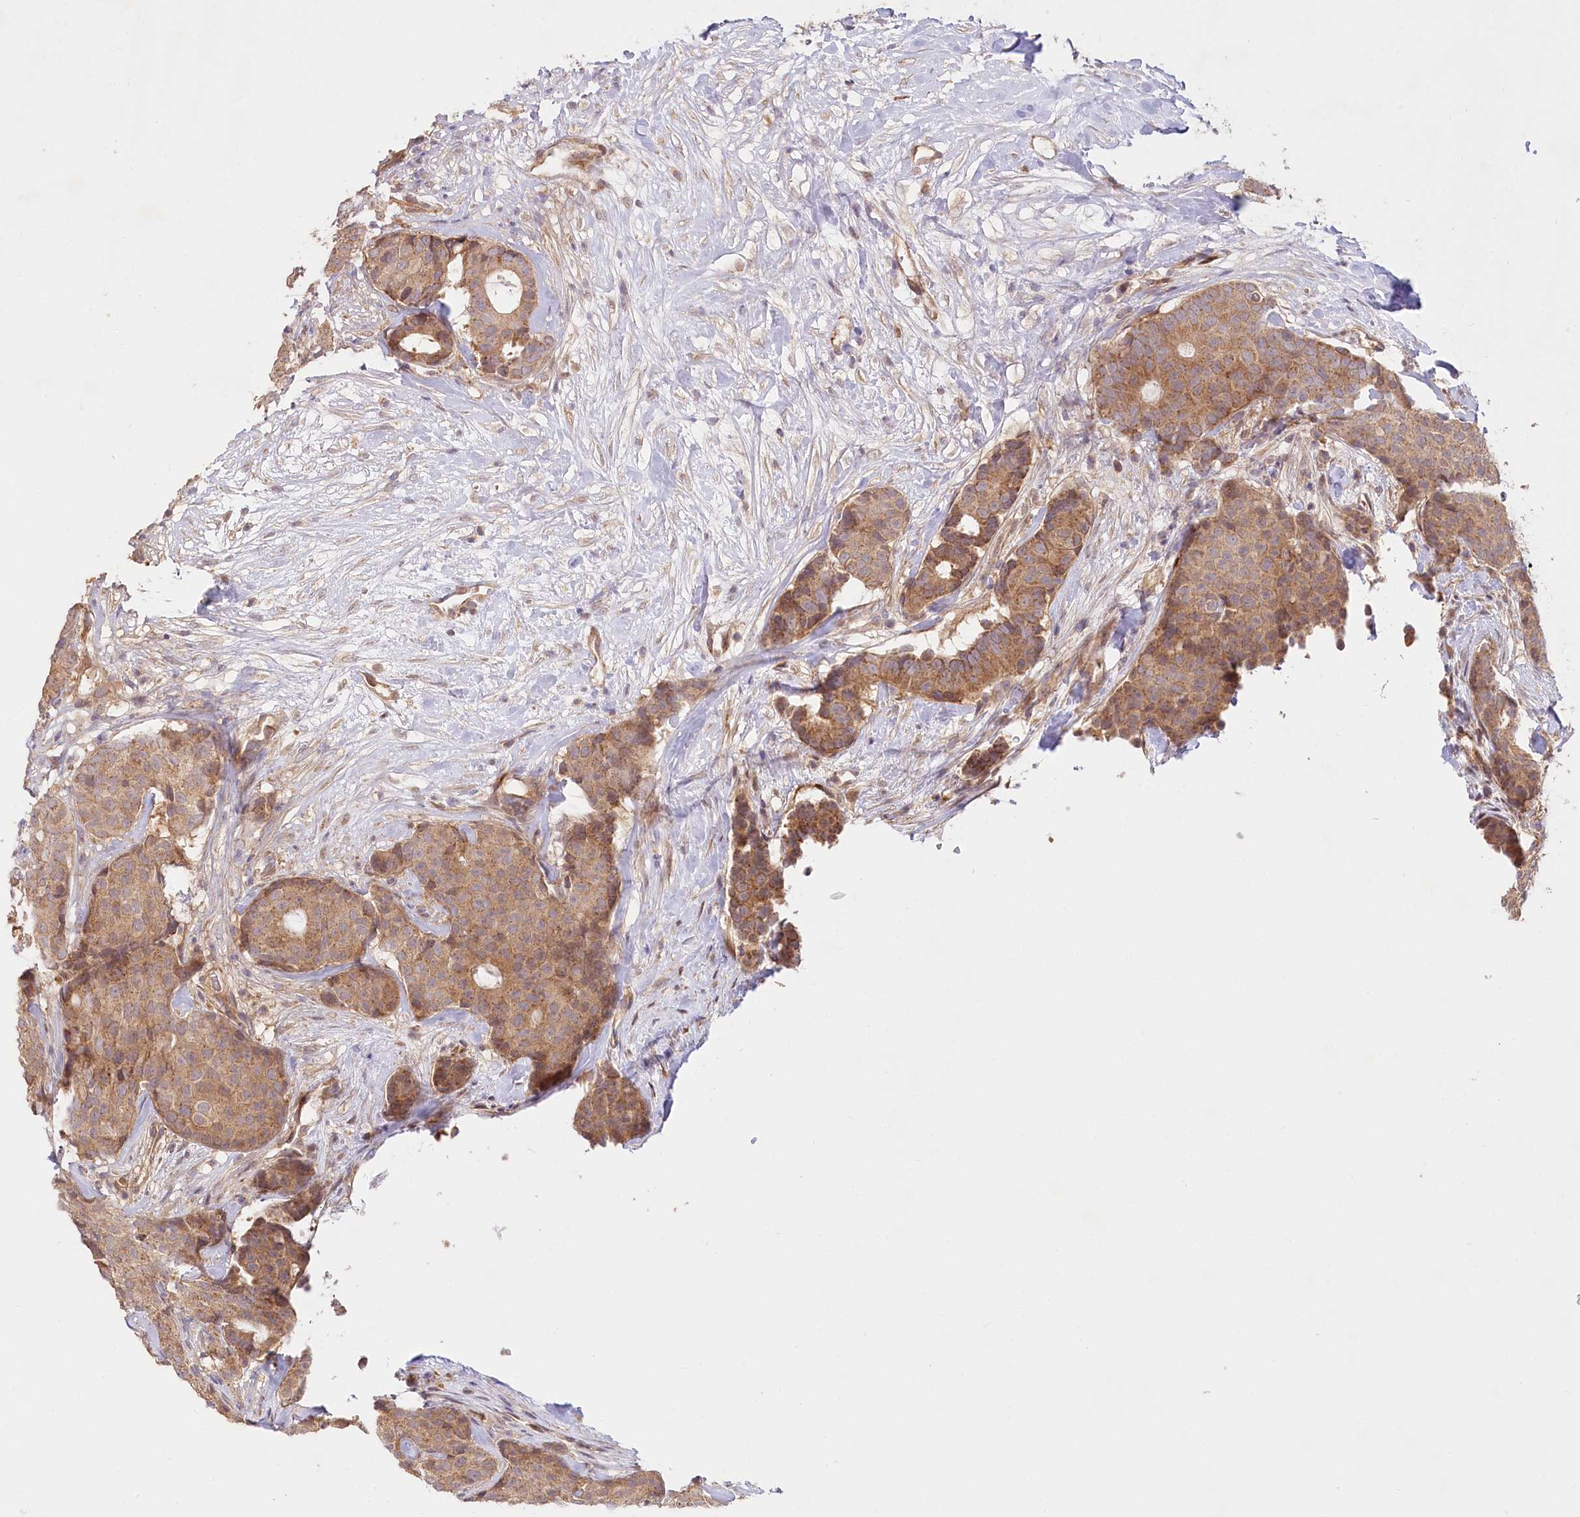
{"staining": {"intensity": "moderate", "quantity": ">75%", "location": "cytoplasmic/membranous,nuclear"}, "tissue": "breast cancer", "cell_type": "Tumor cells", "image_type": "cancer", "snomed": [{"axis": "morphology", "description": "Duct carcinoma"}, {"axis": "topography", "description": "Breast"}], "caption": "Immunohistochemical staining of human breast cancer (invasive ductal carcinoma) exhibits medium levels of moderate cytoplasmic/membranous and nuclear protein positivity in about >75% of tumor cells.", "gene": "CEP70", "patient": {"sex": "female", "age": 75}}